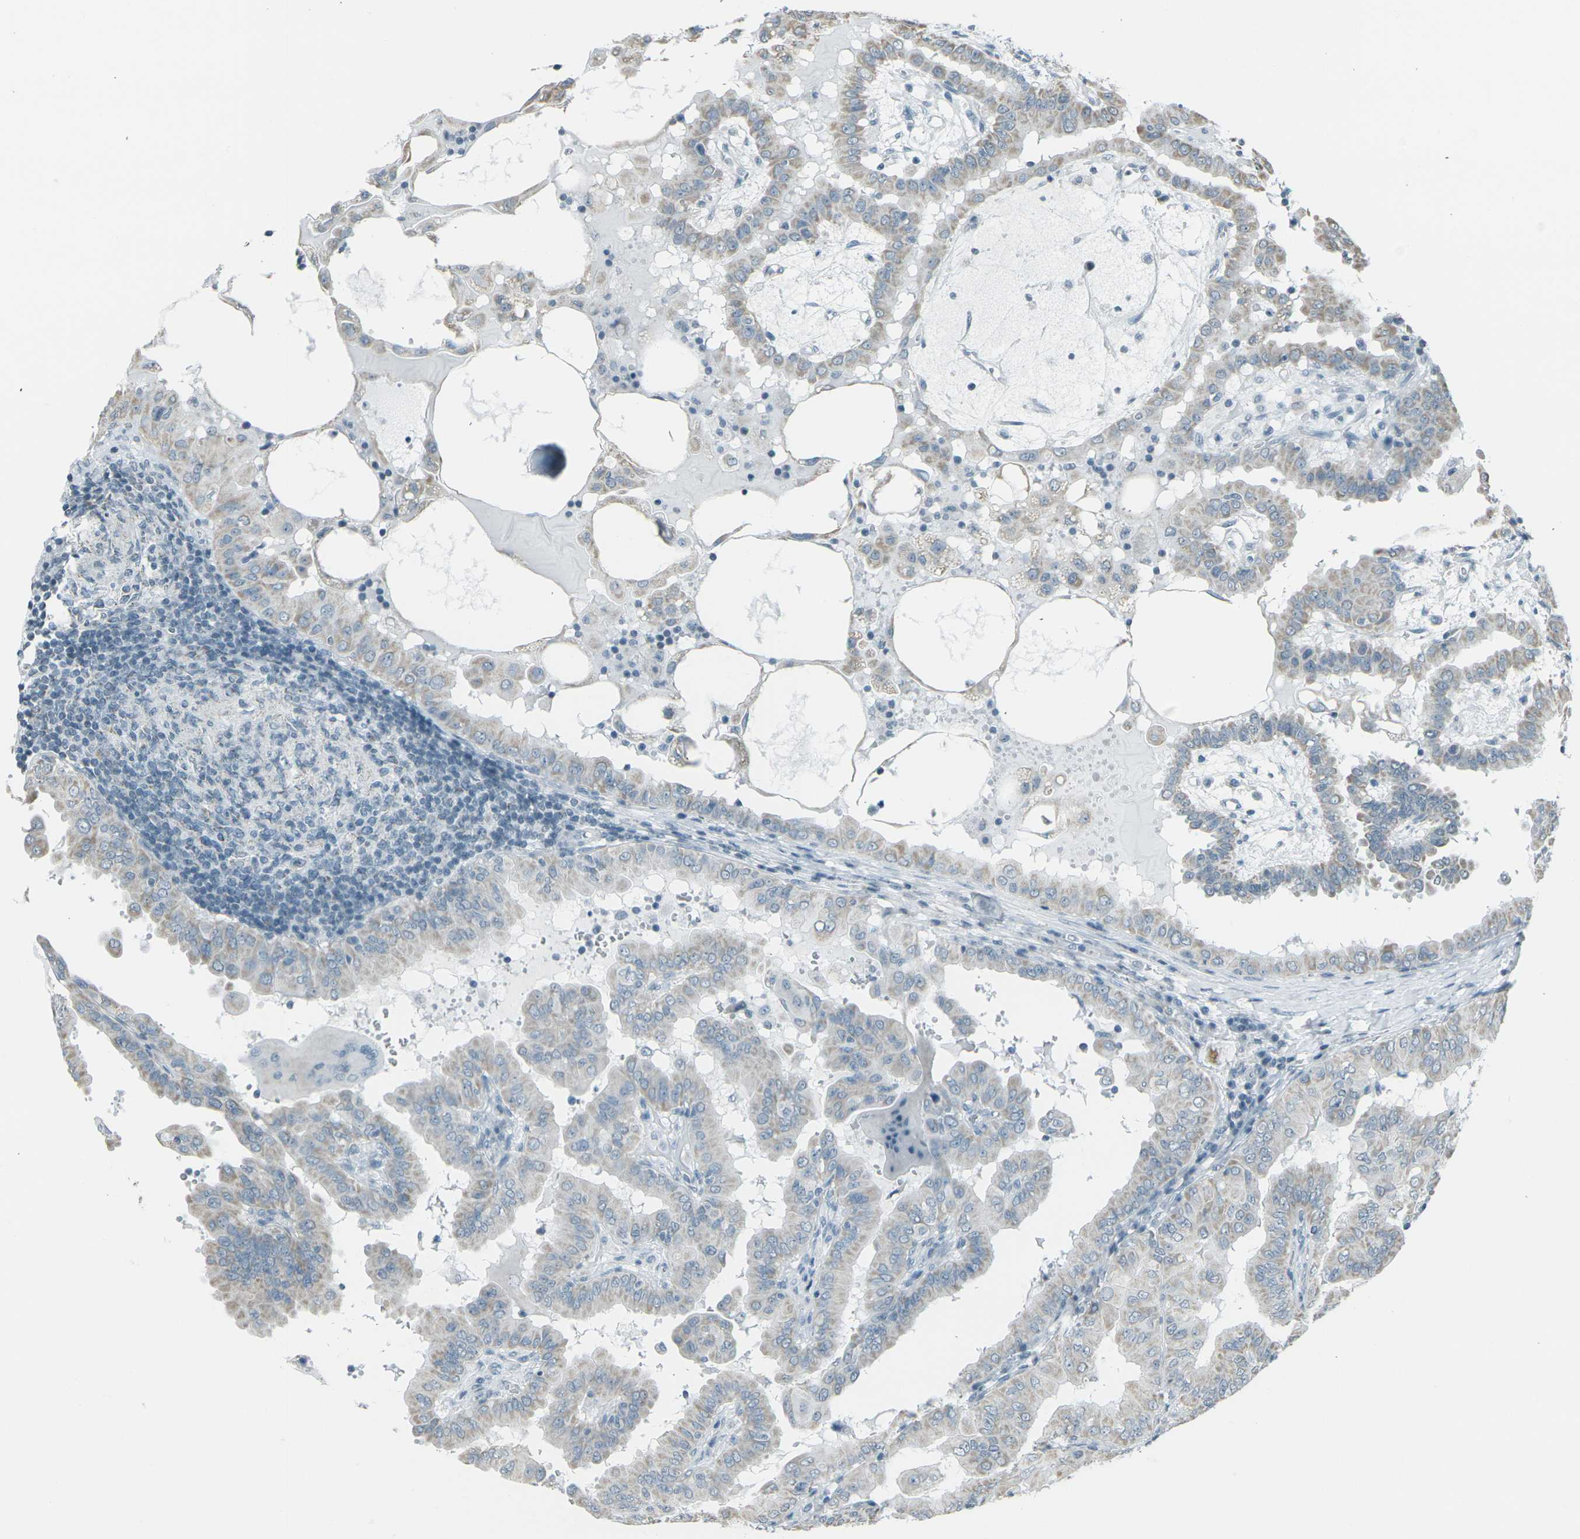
{"staining": {"intensity": "weak", "quantity": ">75%", "location": "cytoplasmic/membranous"}, "tissue": "thyroid cancer", "cell_type": "Tumor cells", "image_type": "cancer", "snomed": [{"axis": "morphology", "description": "Papillary adenocarcinoma, NOS"}, {"axis": "topography", "description": "Thyroid gland"}], "caption": "Immunohistochemical staining of human thyroid cancer shows low levels of weak cytoplasmic/membranous positivity in approximately >75% of tumor cells. Nuclei are stained in blue.", "gene": "H2BC1", "patient": {"sex": "male", "age": 33}}